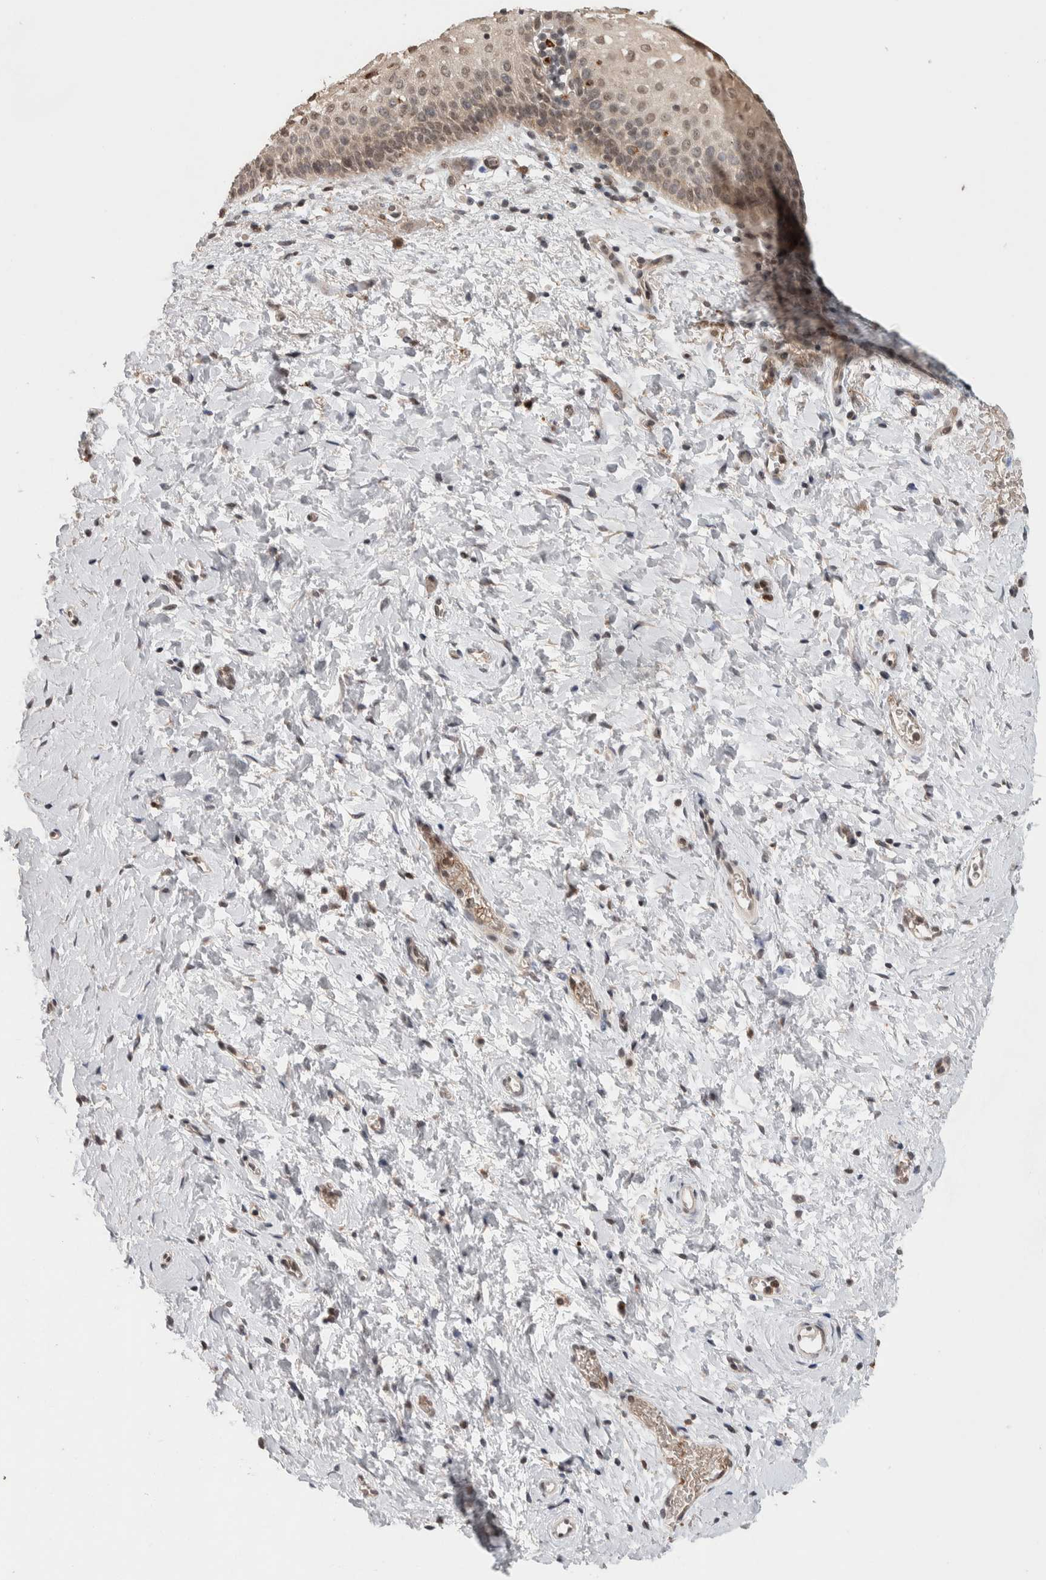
{"staining": {"intensity": "weak", "quantity": ">75%", "location": "cytoplasmic/membranous,nuclear"}, "tissue": "cervix", "cell_type": "Squamous epithelial cells", "image_type": "normal", "snomed": [{"axis": "morphology", "description": "Normal tissue, NOS"}, {"axis": "topography", "description": "Cervix"}], "caption": "Brown immunohistochemical staining in benign human cervix displays weak cytoplasmic/membranous,nuclear positivity in approximately >75% of squamous epithelial cells.", "gene": "KCNK1", "patient": {"sex": "female", "age": 72}}